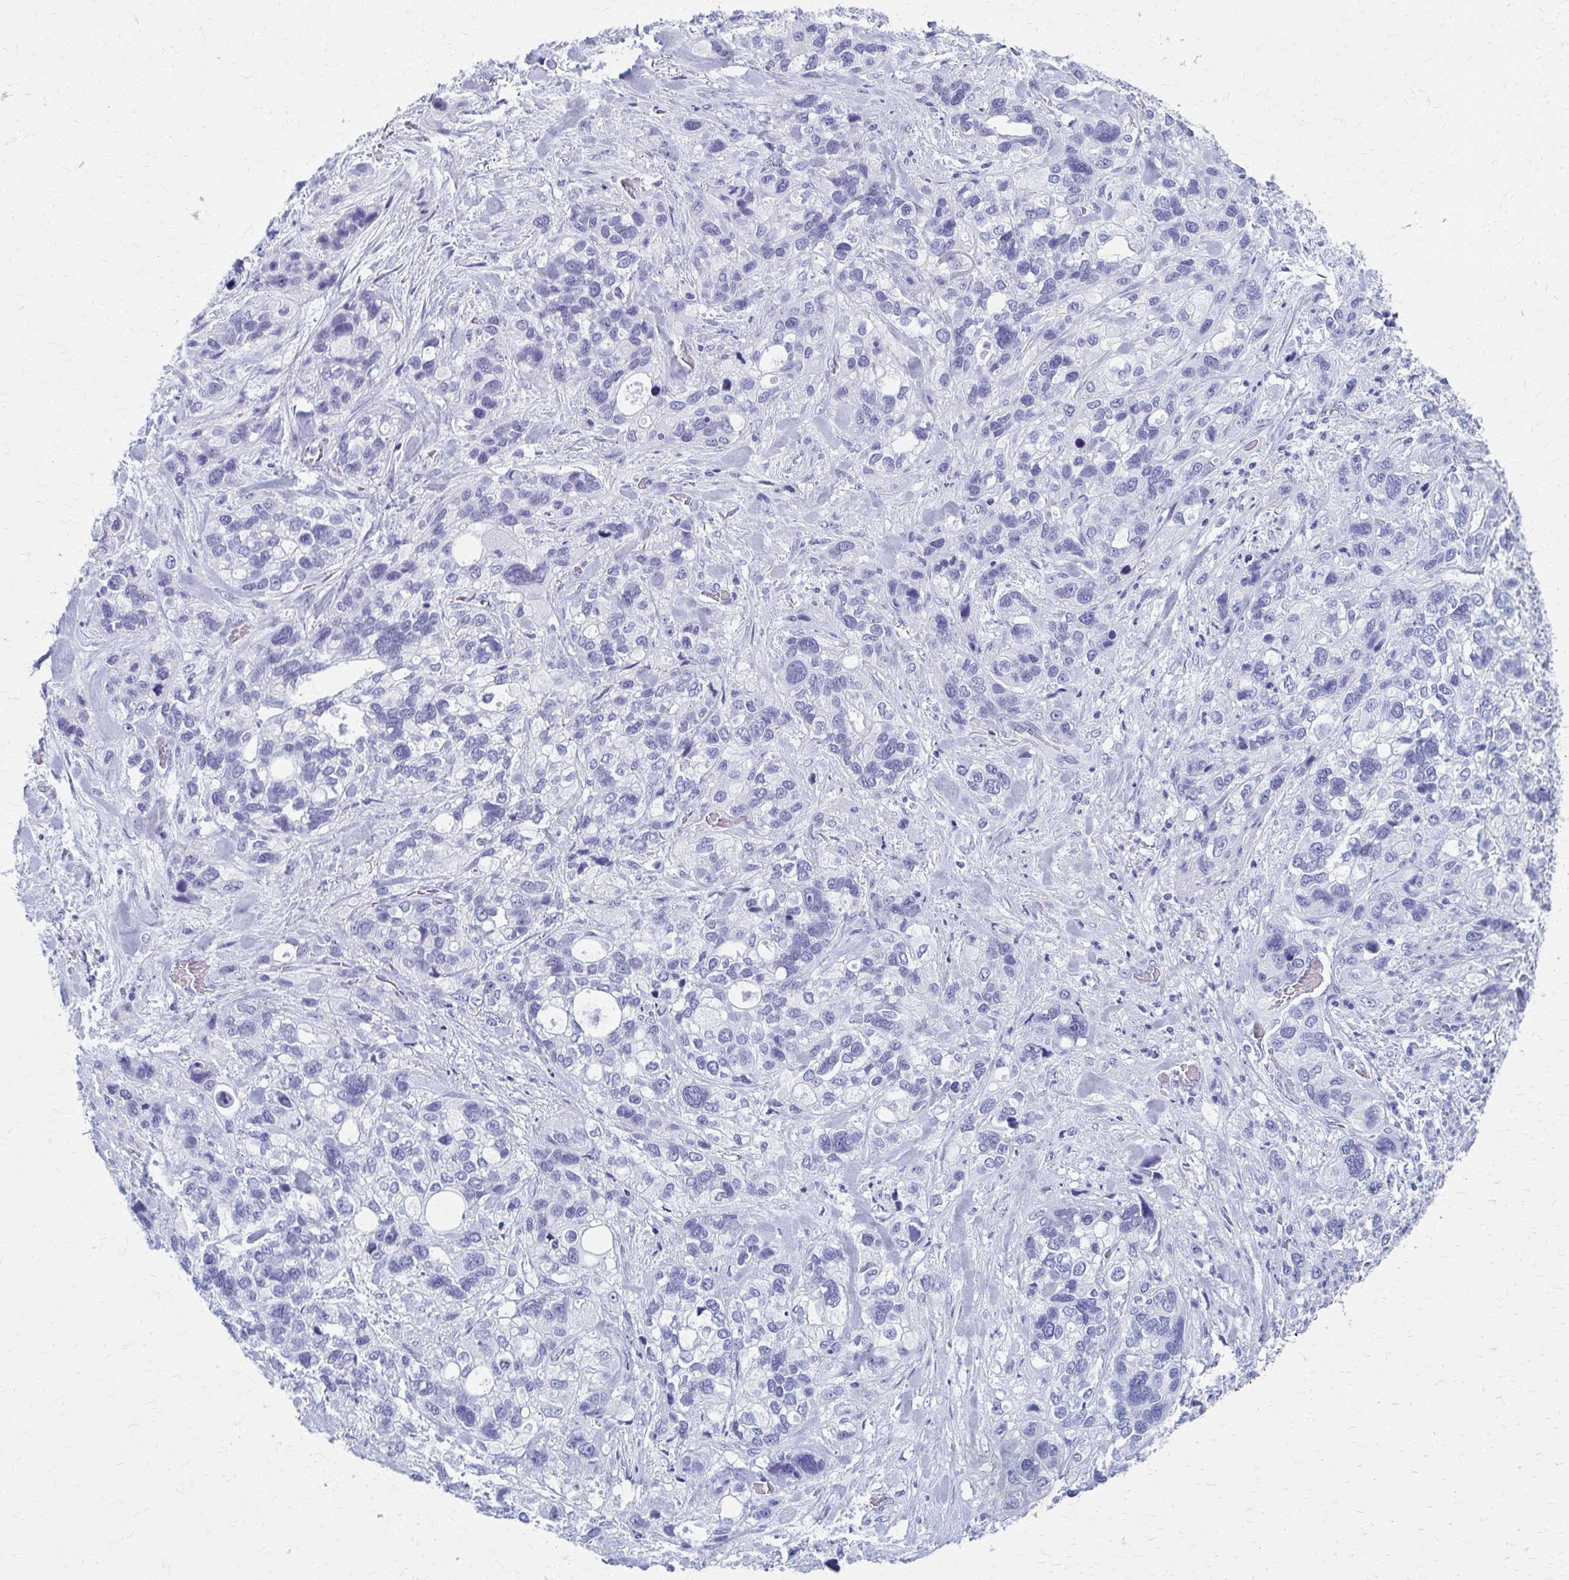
{"staining": {"intensity": "negative", "quantity": "none", "location": "none"}, "tissue": "stomach cancer", "cell_type": "Tumor cells", "image_type": "cancer", "snomed": [{"axis": "morphology", "description": "Adenocarcinoma, NOS"}, {"axis": "topography", "description": "Stomach, upper"}], "caption": "The micrograph displays no significant expression in tumor cells of stomach adenocarcinoma. The staining is performed using DAB brown chromogen with nuclei counter-stained in using hematoxylin.", "gene": "CELF5", "patient": {"sex": "female", "age": 81}}